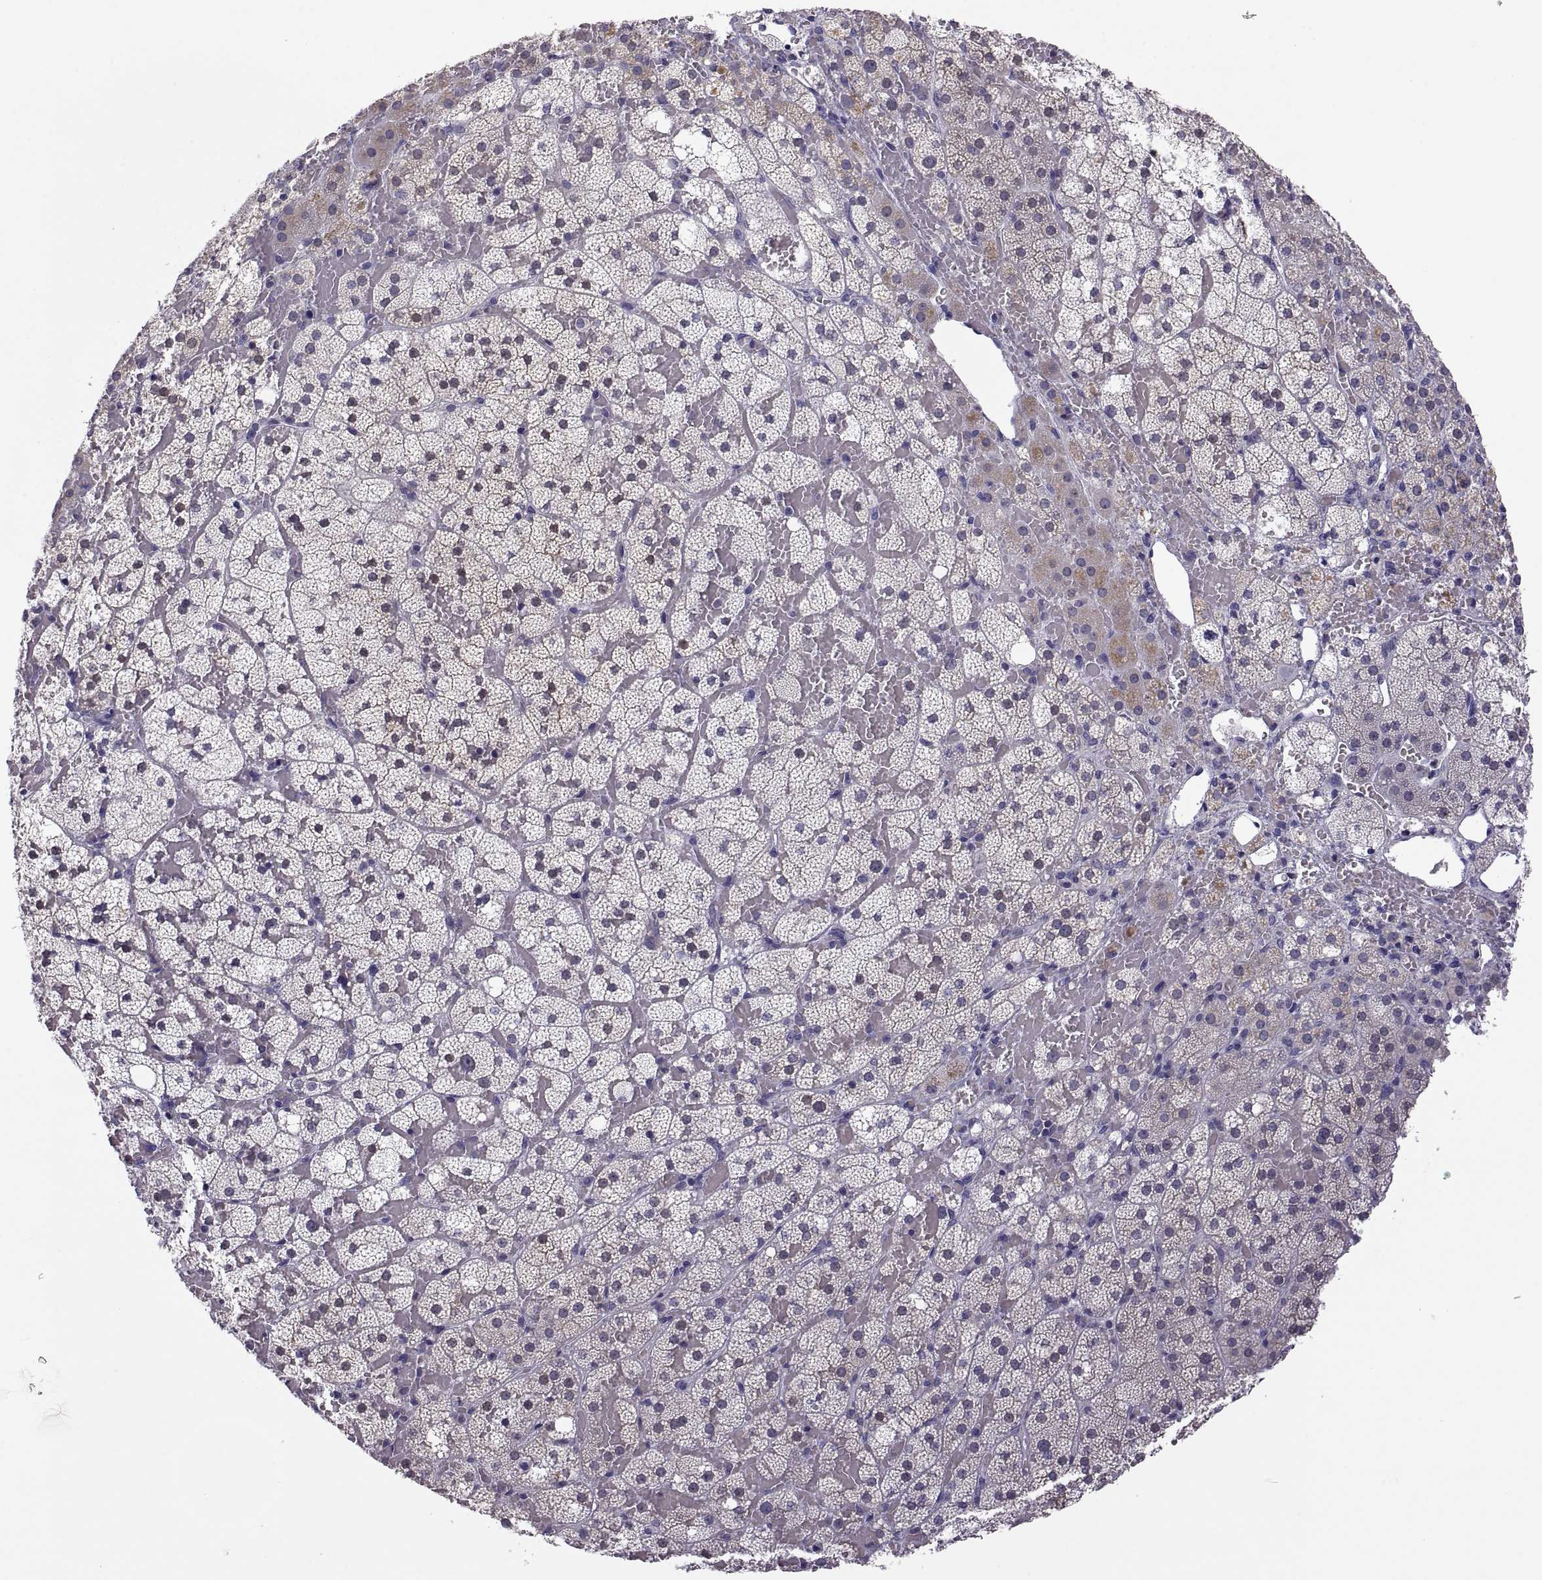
{"staining": {"intensity": "weak", "quantity": "25%-75%", "location": "cytoplasmic/membranous"}, "tissue": "adrenal gland", "cell_type": "Glandular cells", "image_type": "normal", "snomed": [{"axis": "morphology", "description": "Normal tissue, NOS"}, {"axis": "topography", "description": "Adrenal gland"}], "caption": "About 25%-75% of glandular cells in normal human adrenal gland display weak cytoplasmic/membranous protein positivity as visualized by brown immunohistochemical staining.", "gene": "FGF9", "patient": {"sex": "male", "age": 53}}